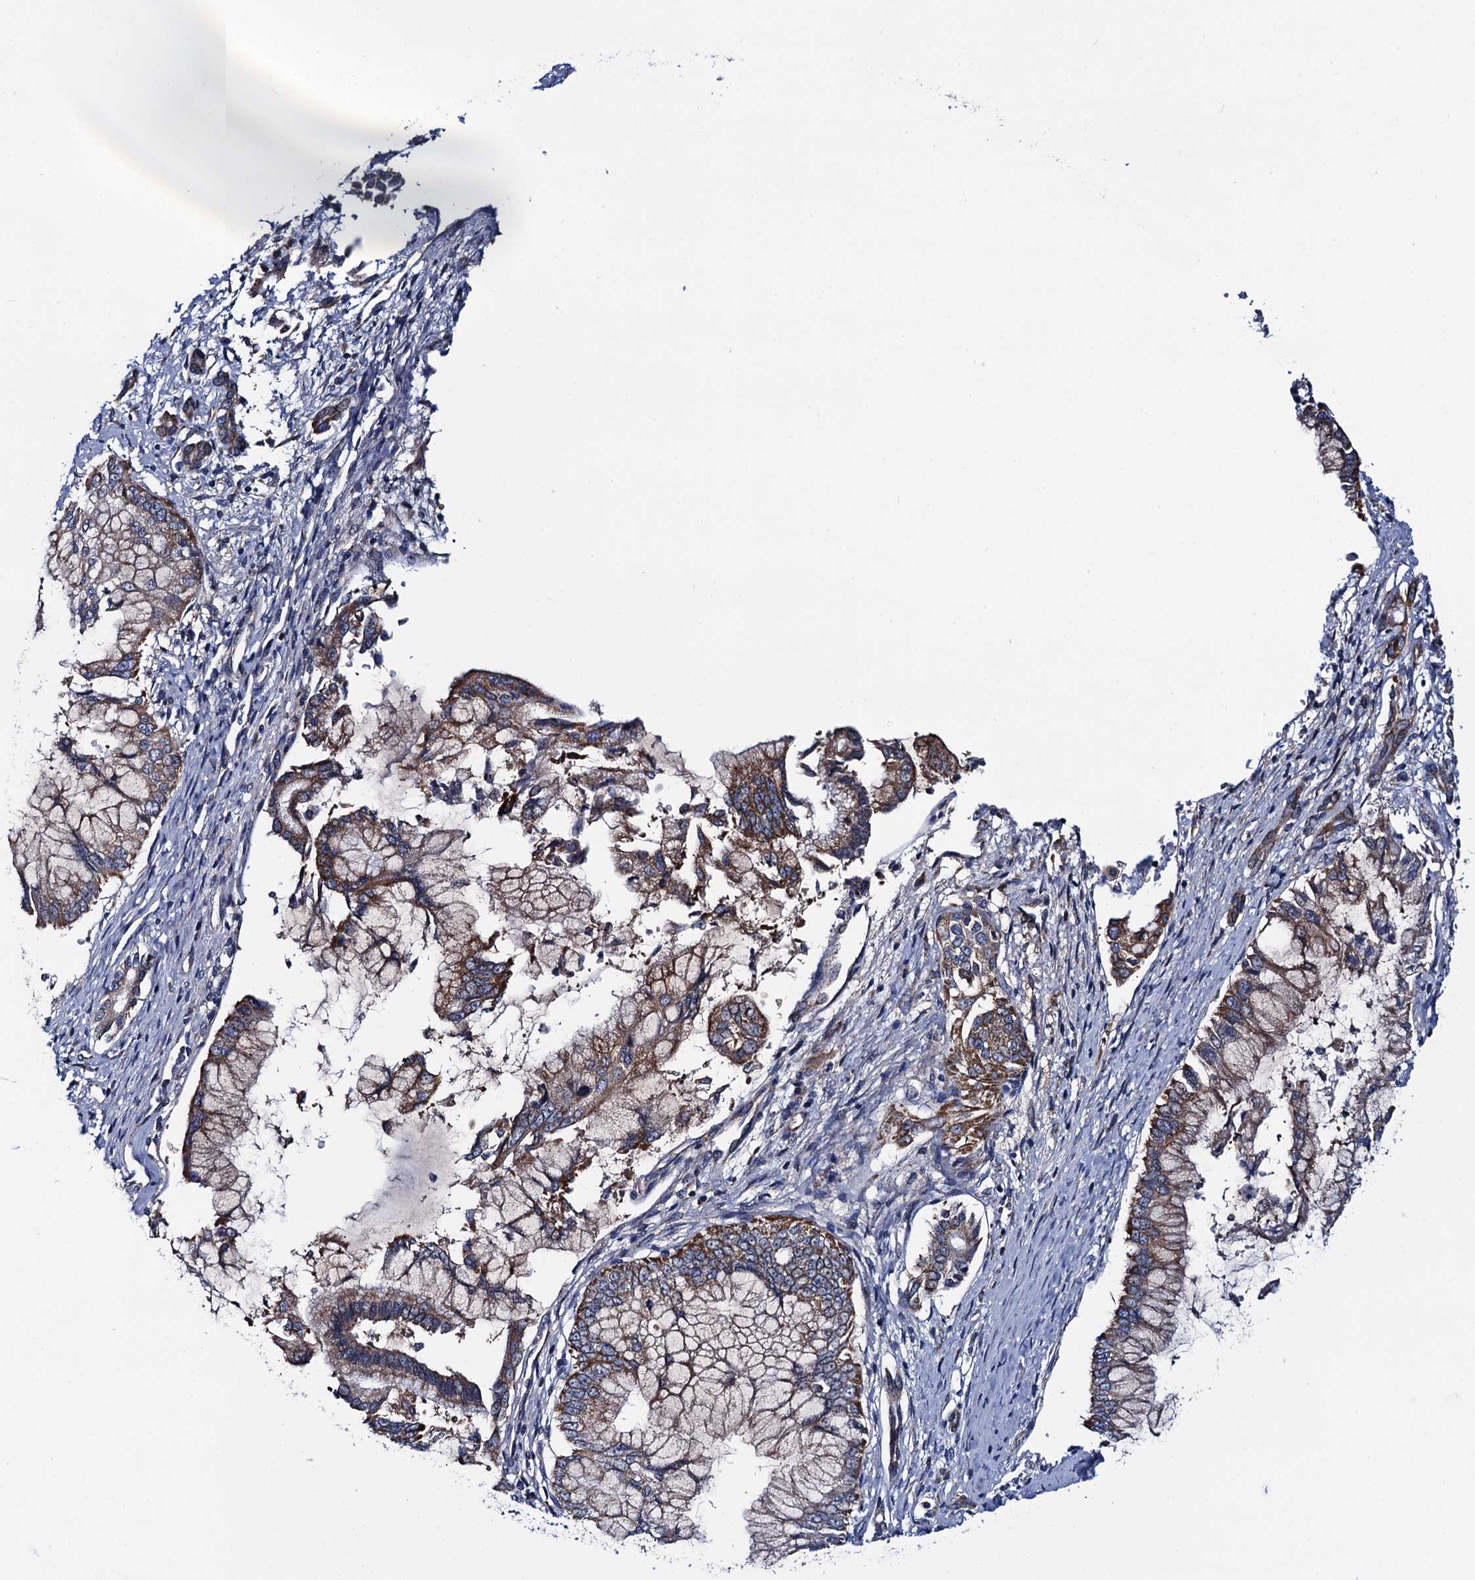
{"staining": {"intensity": "moderate", "quantity": "25%-75%", "location": "cytoplasmic/membranous"}, "tissue": "pancreatic cancer", "cell_type": "Tumor cells", "image_type": "cancer", "snomed": [{"axis": "morphology", "description": "Adenocarcinoma, NOS"}, {"axis": "topography", "description": "Pancreas"}], "caption": "This is an image of immunohistochemistry staining of adenocarcinoma (pancreatic), which shows moderate positivity in the cytoplasmic/membranous of tumor cells.", "gene": "PTCD3", "patient": {"sex": "male", "age": 46}}